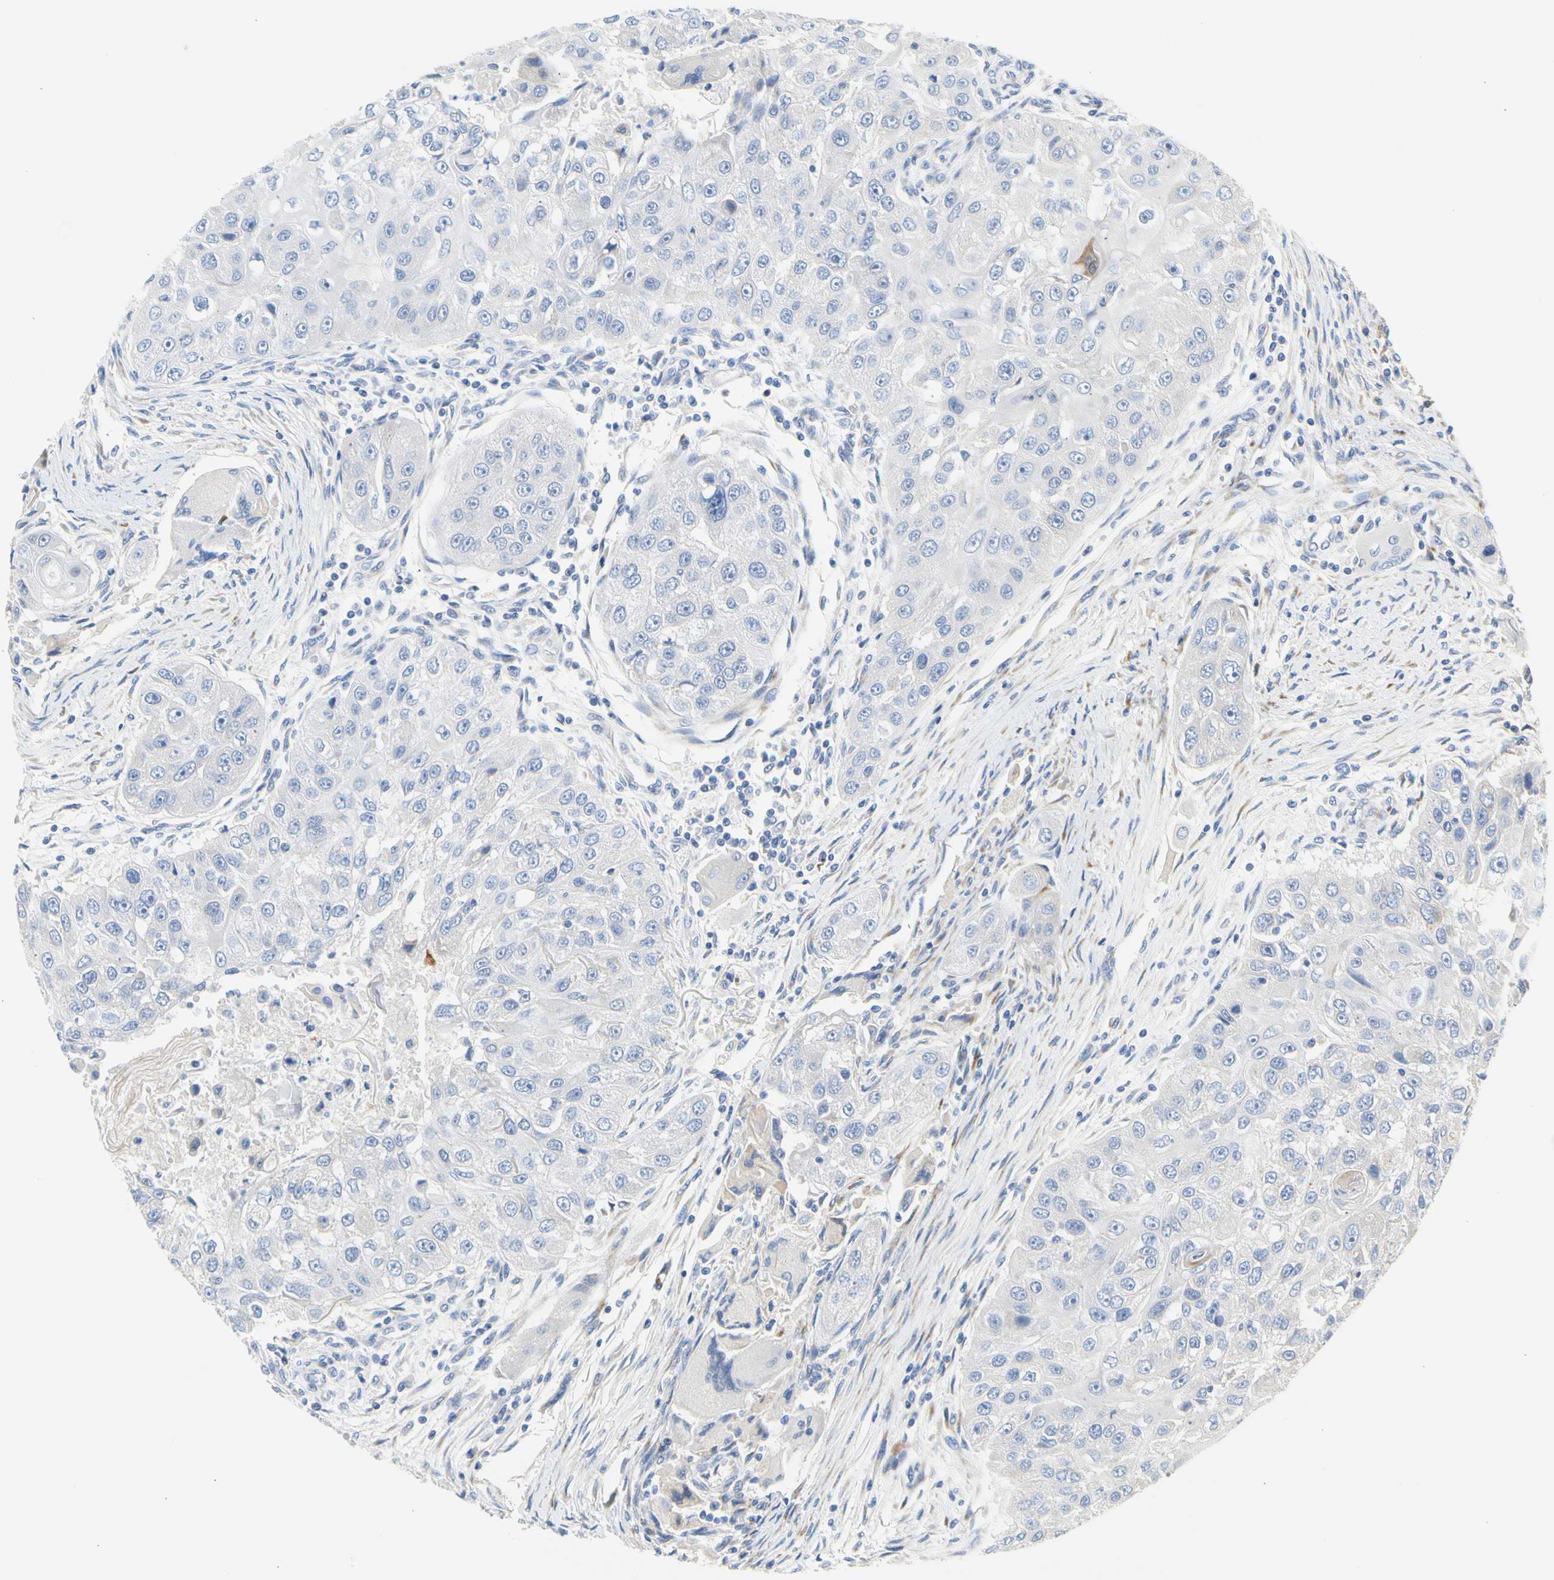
{"staining": {"intensity": "negative", "quantity": "none", "location": "none"}, "tissue": "head and neck cancer", "cell_type": "Tumor cells", "image_type": "cancer", "snomed": [{"axis": "morphology", "description": "Normal tissue, NOS"}, {"axis": "morphology", "description": "Squamous cell carcinoma, NOS"}, {"axis": "topography", "description": "Skeletal muscle"}, {"axis": "topography", "description": "Head-Neck"}], "caption": "Tumor cells show no significant staining in head and neck cancer (squamous cell carcinoma).", "gene": "ZNF236", "patient": {"sex": "male", "age": 51}}